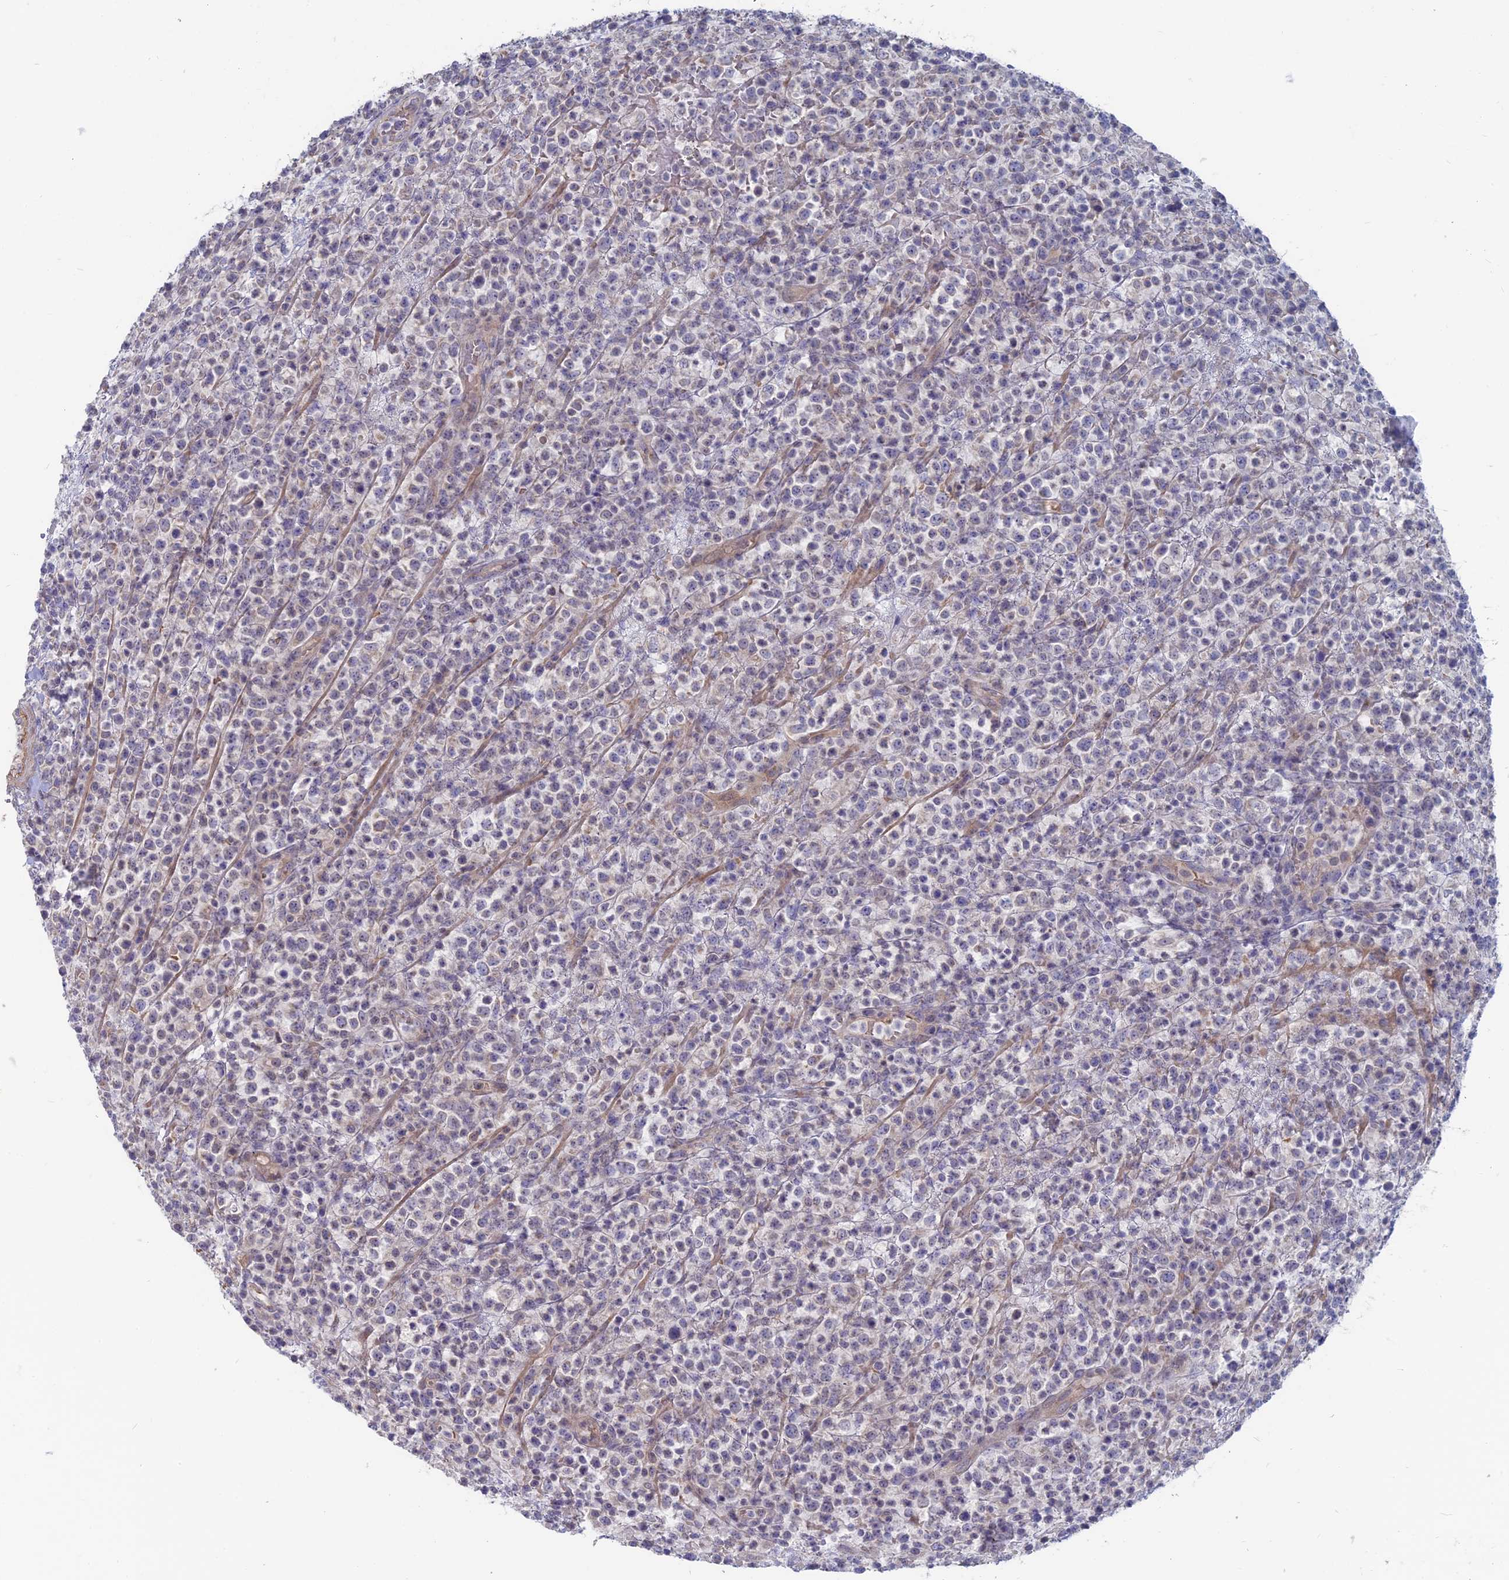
{"staining": {"intensity": "negative", "quantity": "none", "location": "none"}, "tissue": "lymphoma", "cell_type": "Tumor cells", "image_type": "cancer", "snomed": [{"axis": "morphology", "description": "Malignant lymphoma, non-Hodgkin's type, High grade"}, {"axis": "topography", "description": "Colon"}], "caption": "Tumor cells show no significant protein positivity in lymphoma.", "gene": "TBC1D30", "patient": {"sex": "female", "age": 53}}